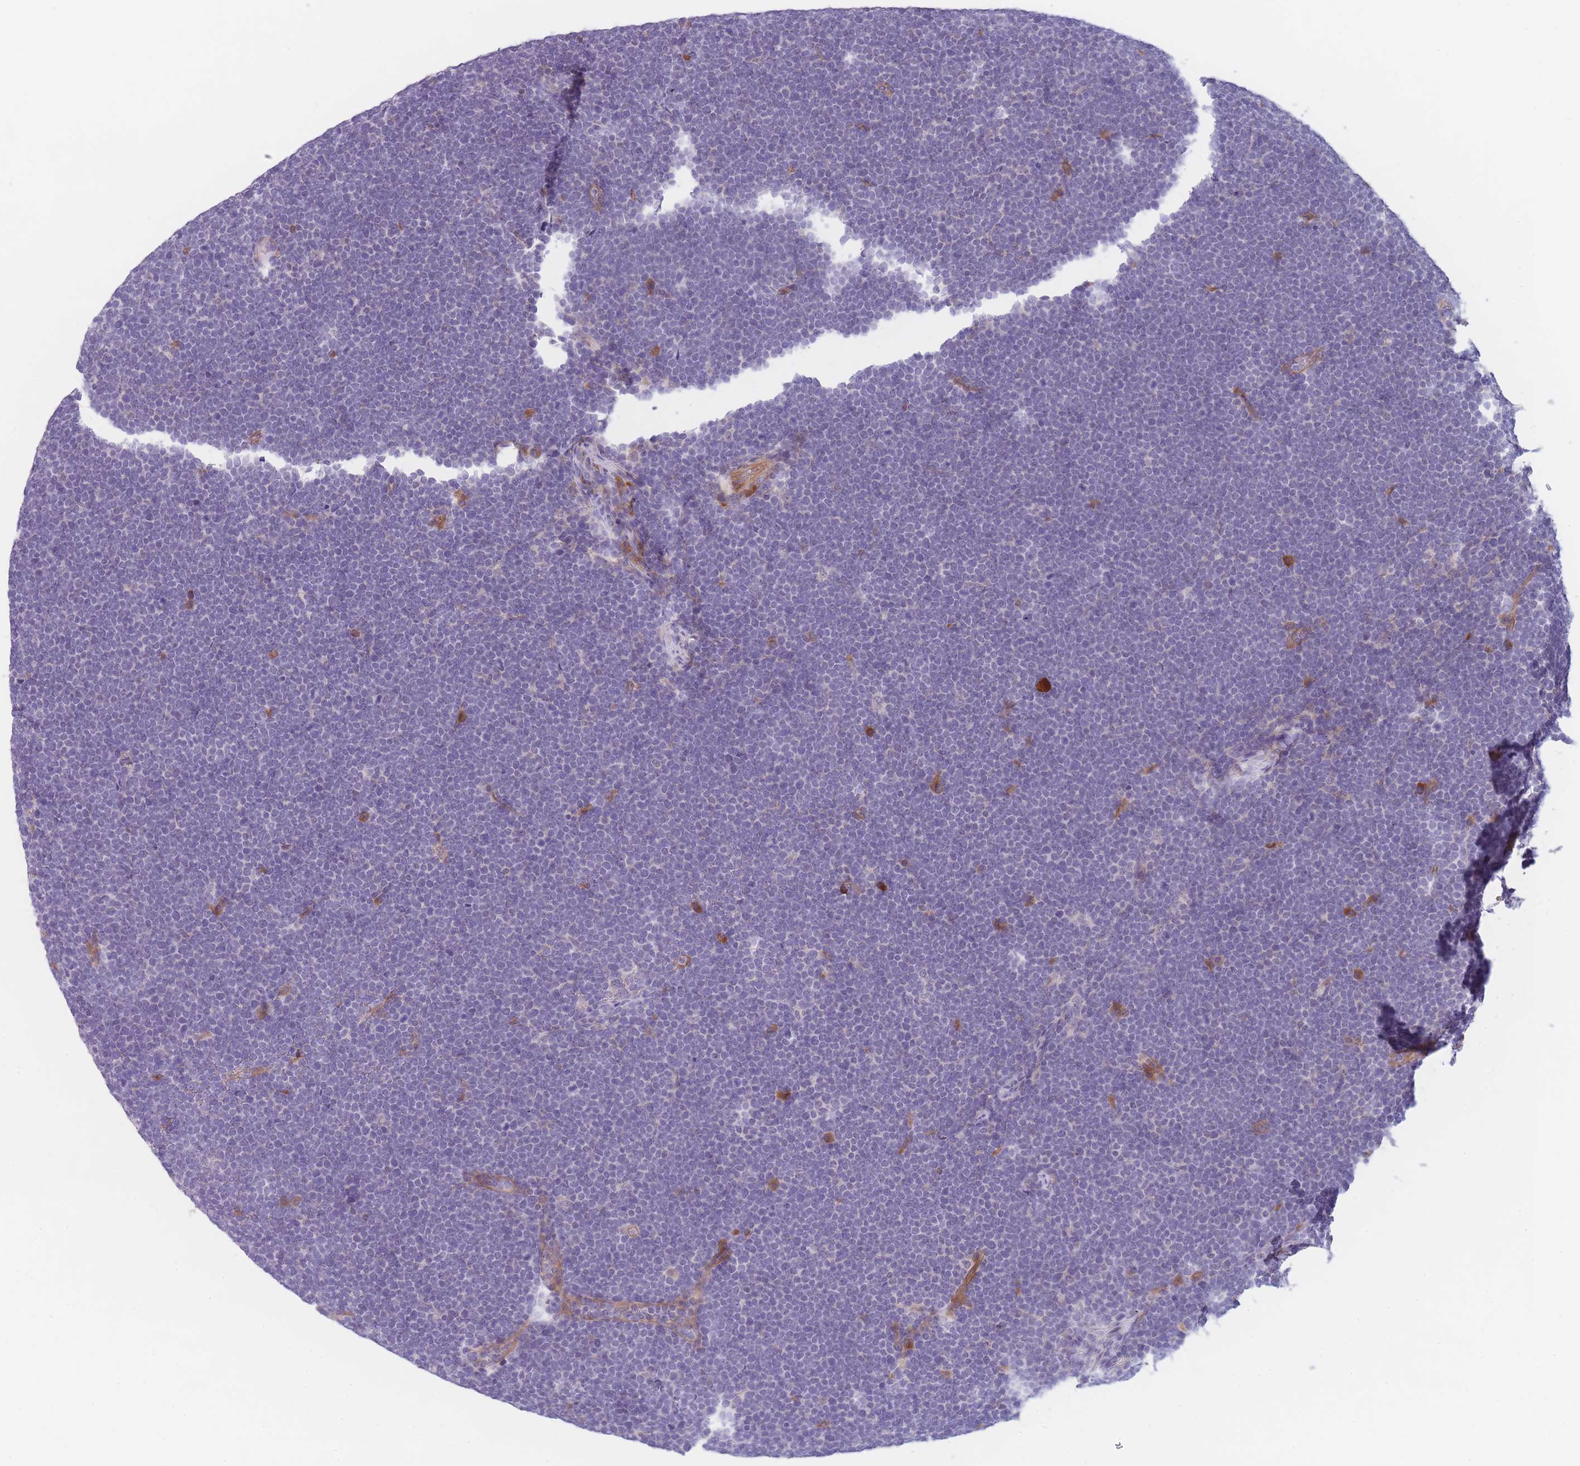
{"staining": {"intensity": "negative", "quantity": "none", "location": "none"}, "tissue": "lymphoma", "cell_type": "Tumor cells", "image_type": "cancer", "snomed": [{"axis": "morphology", "description": "Malignant lymphoma, non-Hodgkin's type, High grade"}, {"axis": "topography", "description": "Lymph node"}], "caption": "The immunohistochemistry micrograph has no significant positivity in tumor cells of lymphoma tissue. (DAB (3,3'-diaminobenzidine) IHC visualized using brightfield microscopy, high magnification).", "gene": "WDR93", "patient": {"sex": "male", "age": 13}}